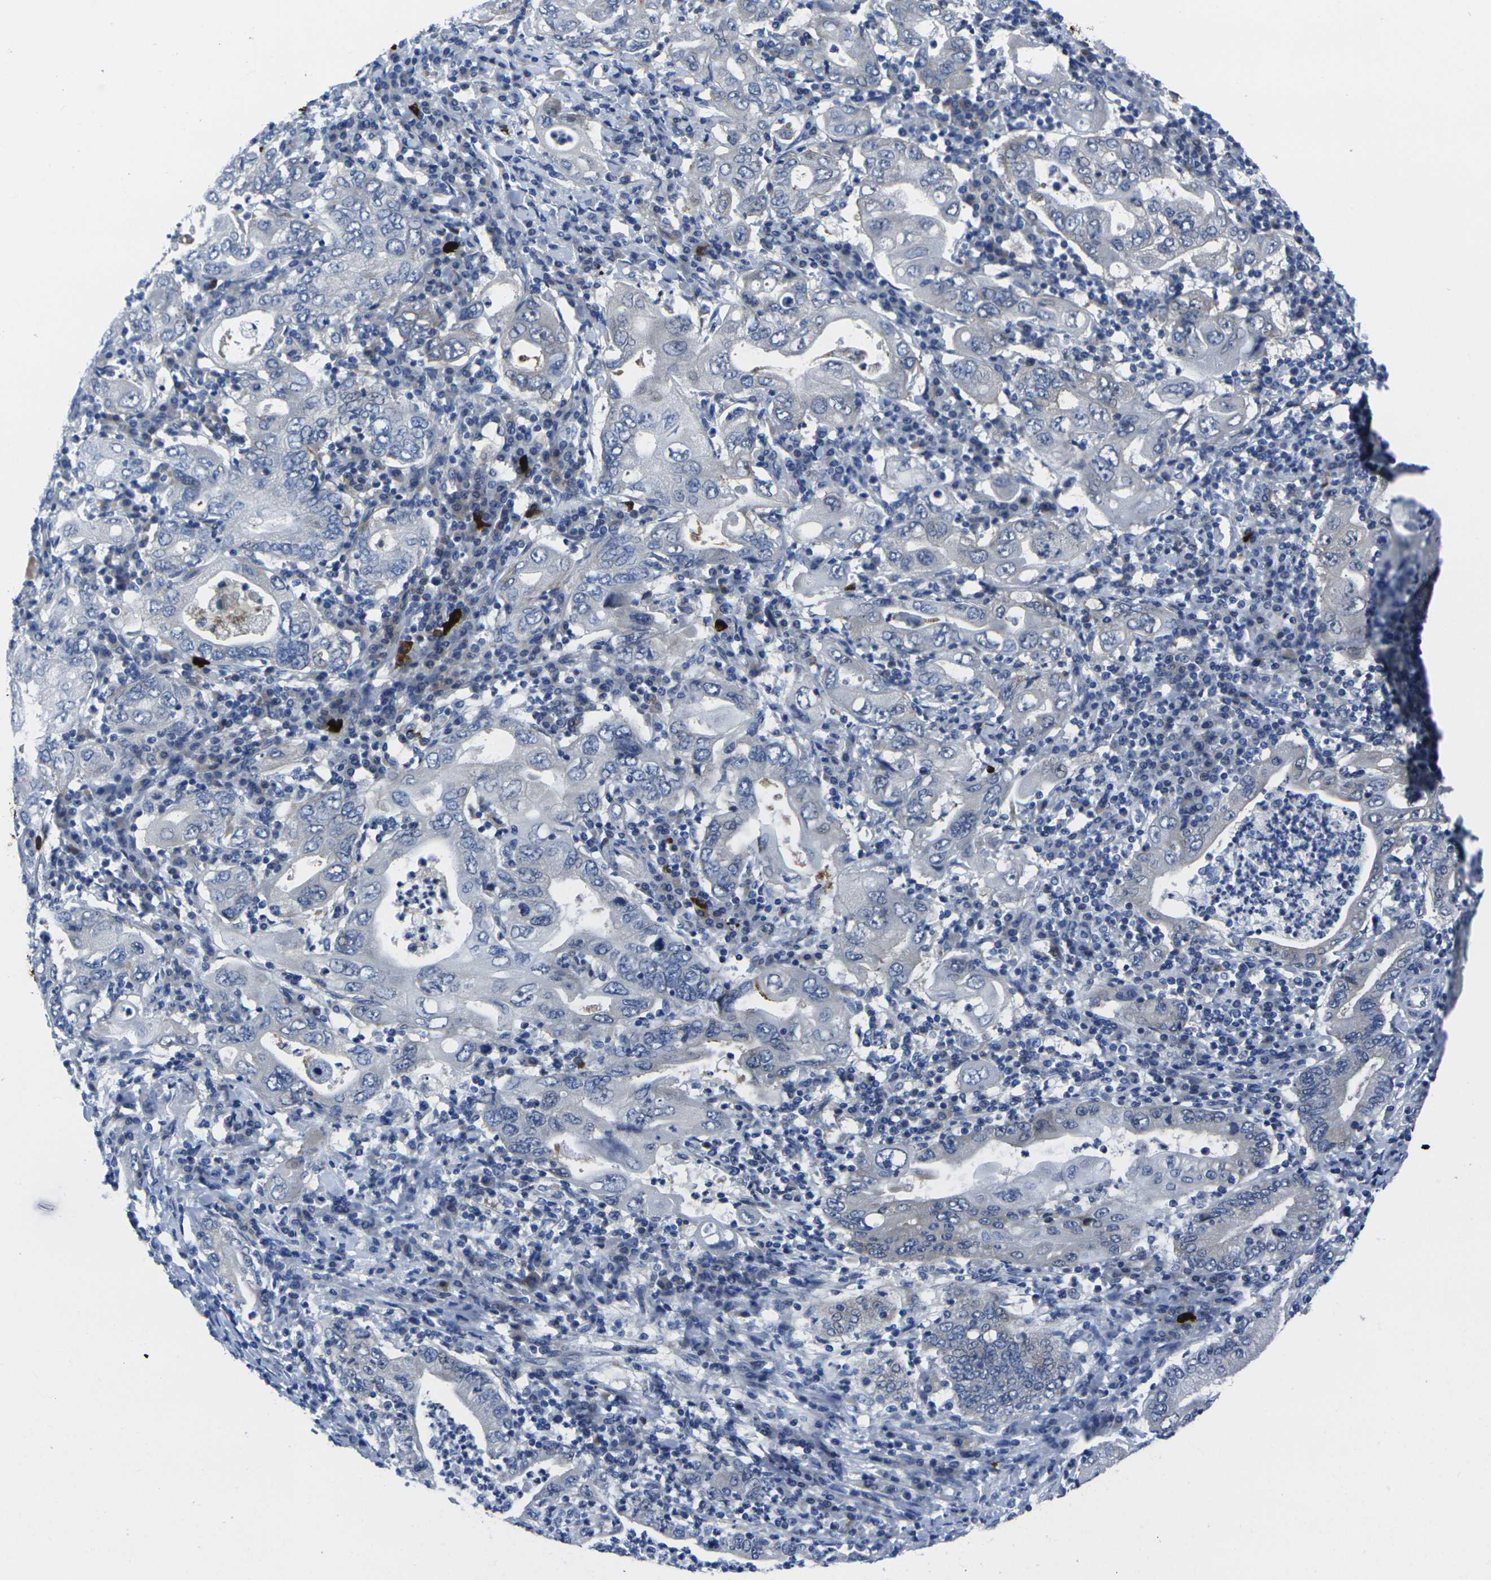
{"staining": {"intensity": "negative", "quantity": "none", "location": "none"}, "tissue": "stomach cancer", "cell_type": "Tumor cells", "image_type": "cancer", "snomed": [{"axis": "morphology", "description": "Normal tissue, NOS"}, {"axis": "morphology", "description": "Adenocarcinoma, NOS"}, {"axis": "topography", "description": "Esophagus"}, {"axis": "topography", "description": "Stomach, upper"}, {"axis": "topography", "description": "Peripheral nerve tissue"}], "caption": "Tumor cells are negative for brown protein staining in adenocarcinoma (stomach). The staining was performed using DAB to visualize the protein expression in brown, while the nuclei were stained in blue with hematoxylin (Magnification: 20x).", "gene": "EIF4A1", "patient": {"sex": "male", "age": 62}}